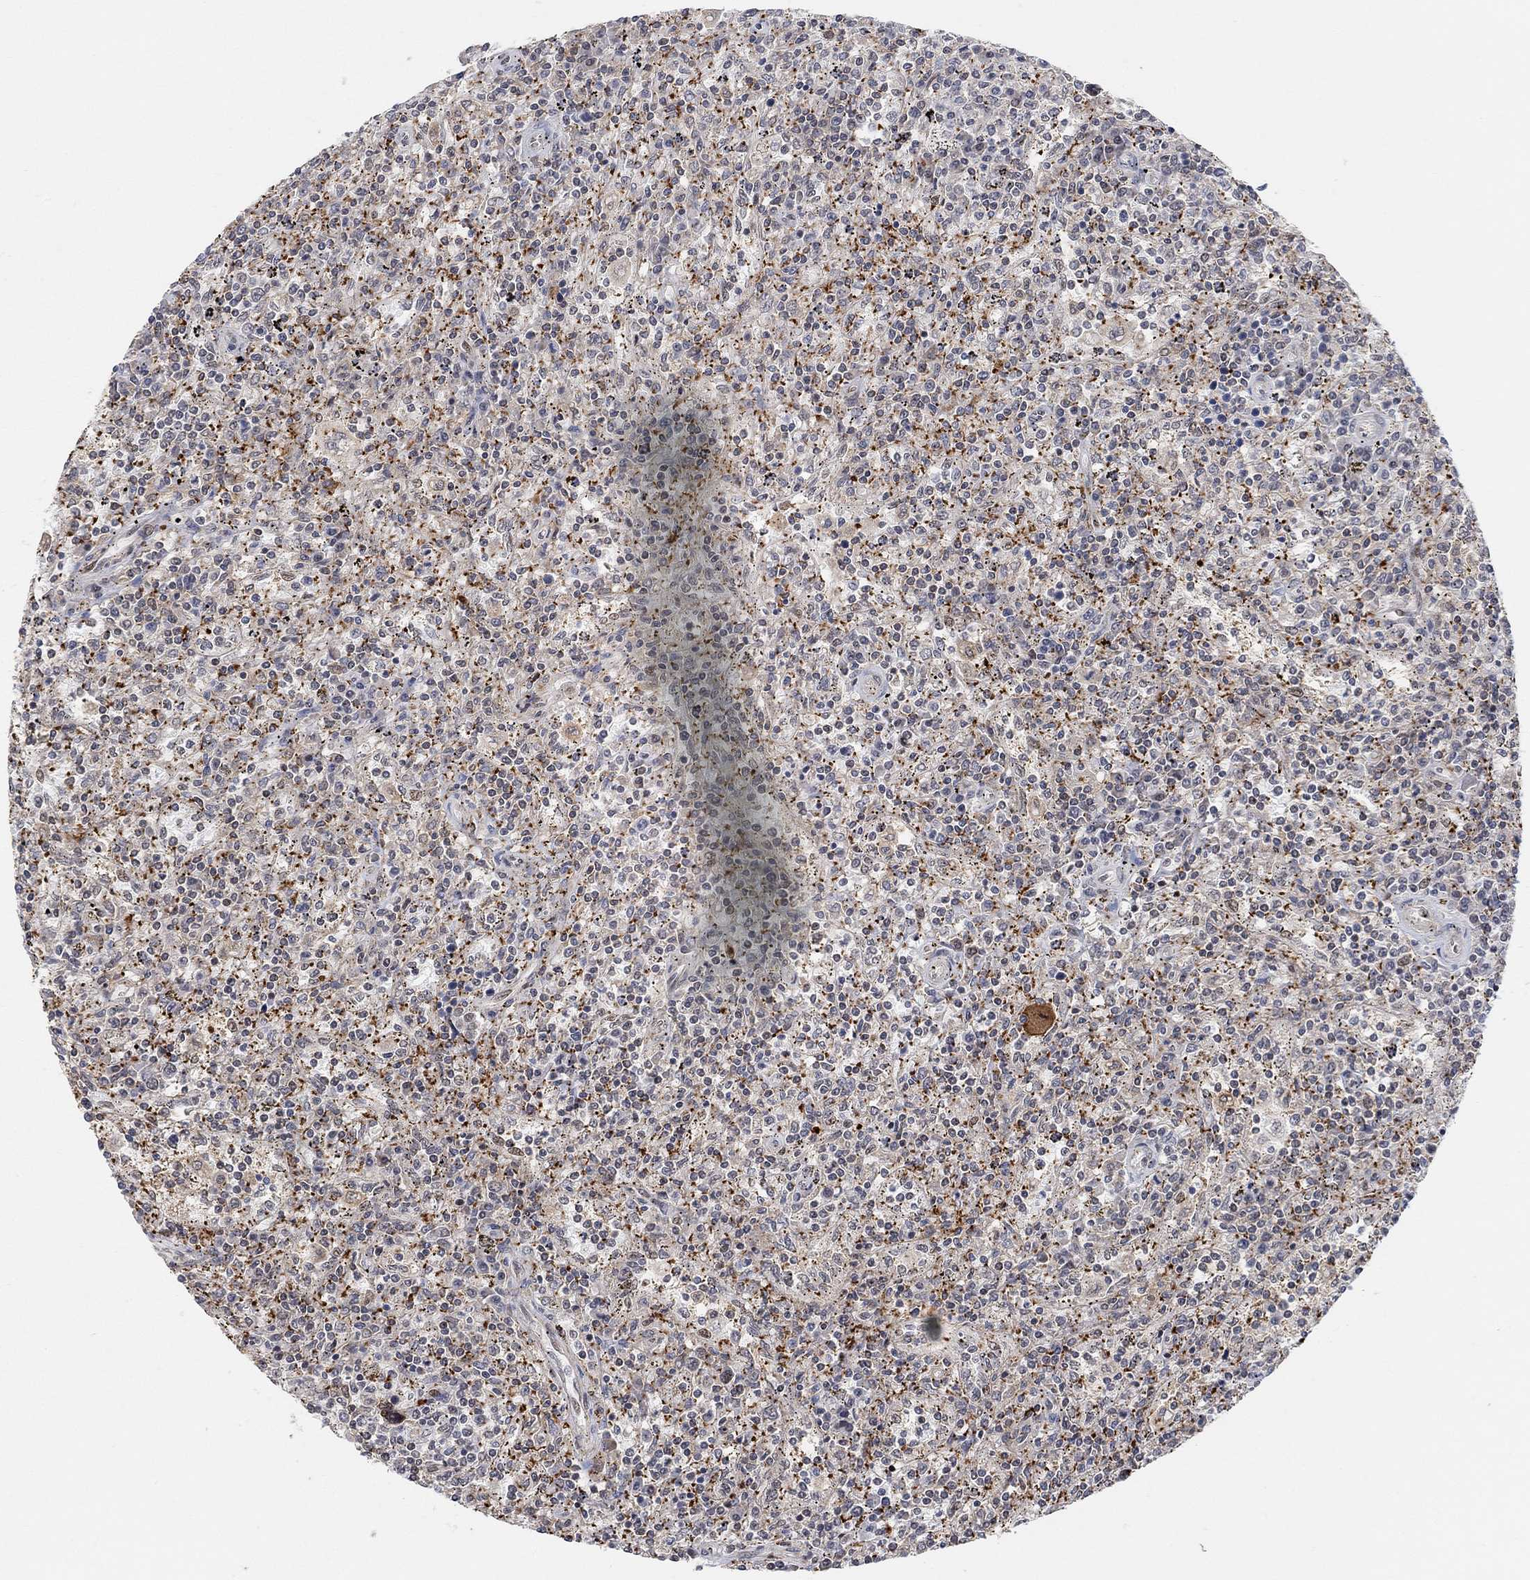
{"staining": {"intensity": "negative", "quantity": "none", "location": "none"}, "tissue": "lymphoma", "cell_type": "Tumor cells", "image_type": "cancer", "snomed": [{"axis": "morphology", "description": "Malignant lymphoma, non-Hodgkin's type, Low grade"}, {"axis": "topography", "description": "Spleen"}], "caption": "Tumor cells are negative for protein expression in human lymphoma.", "gene": "PWWP2B", "patient": {"sex": "male", "age": 62}}